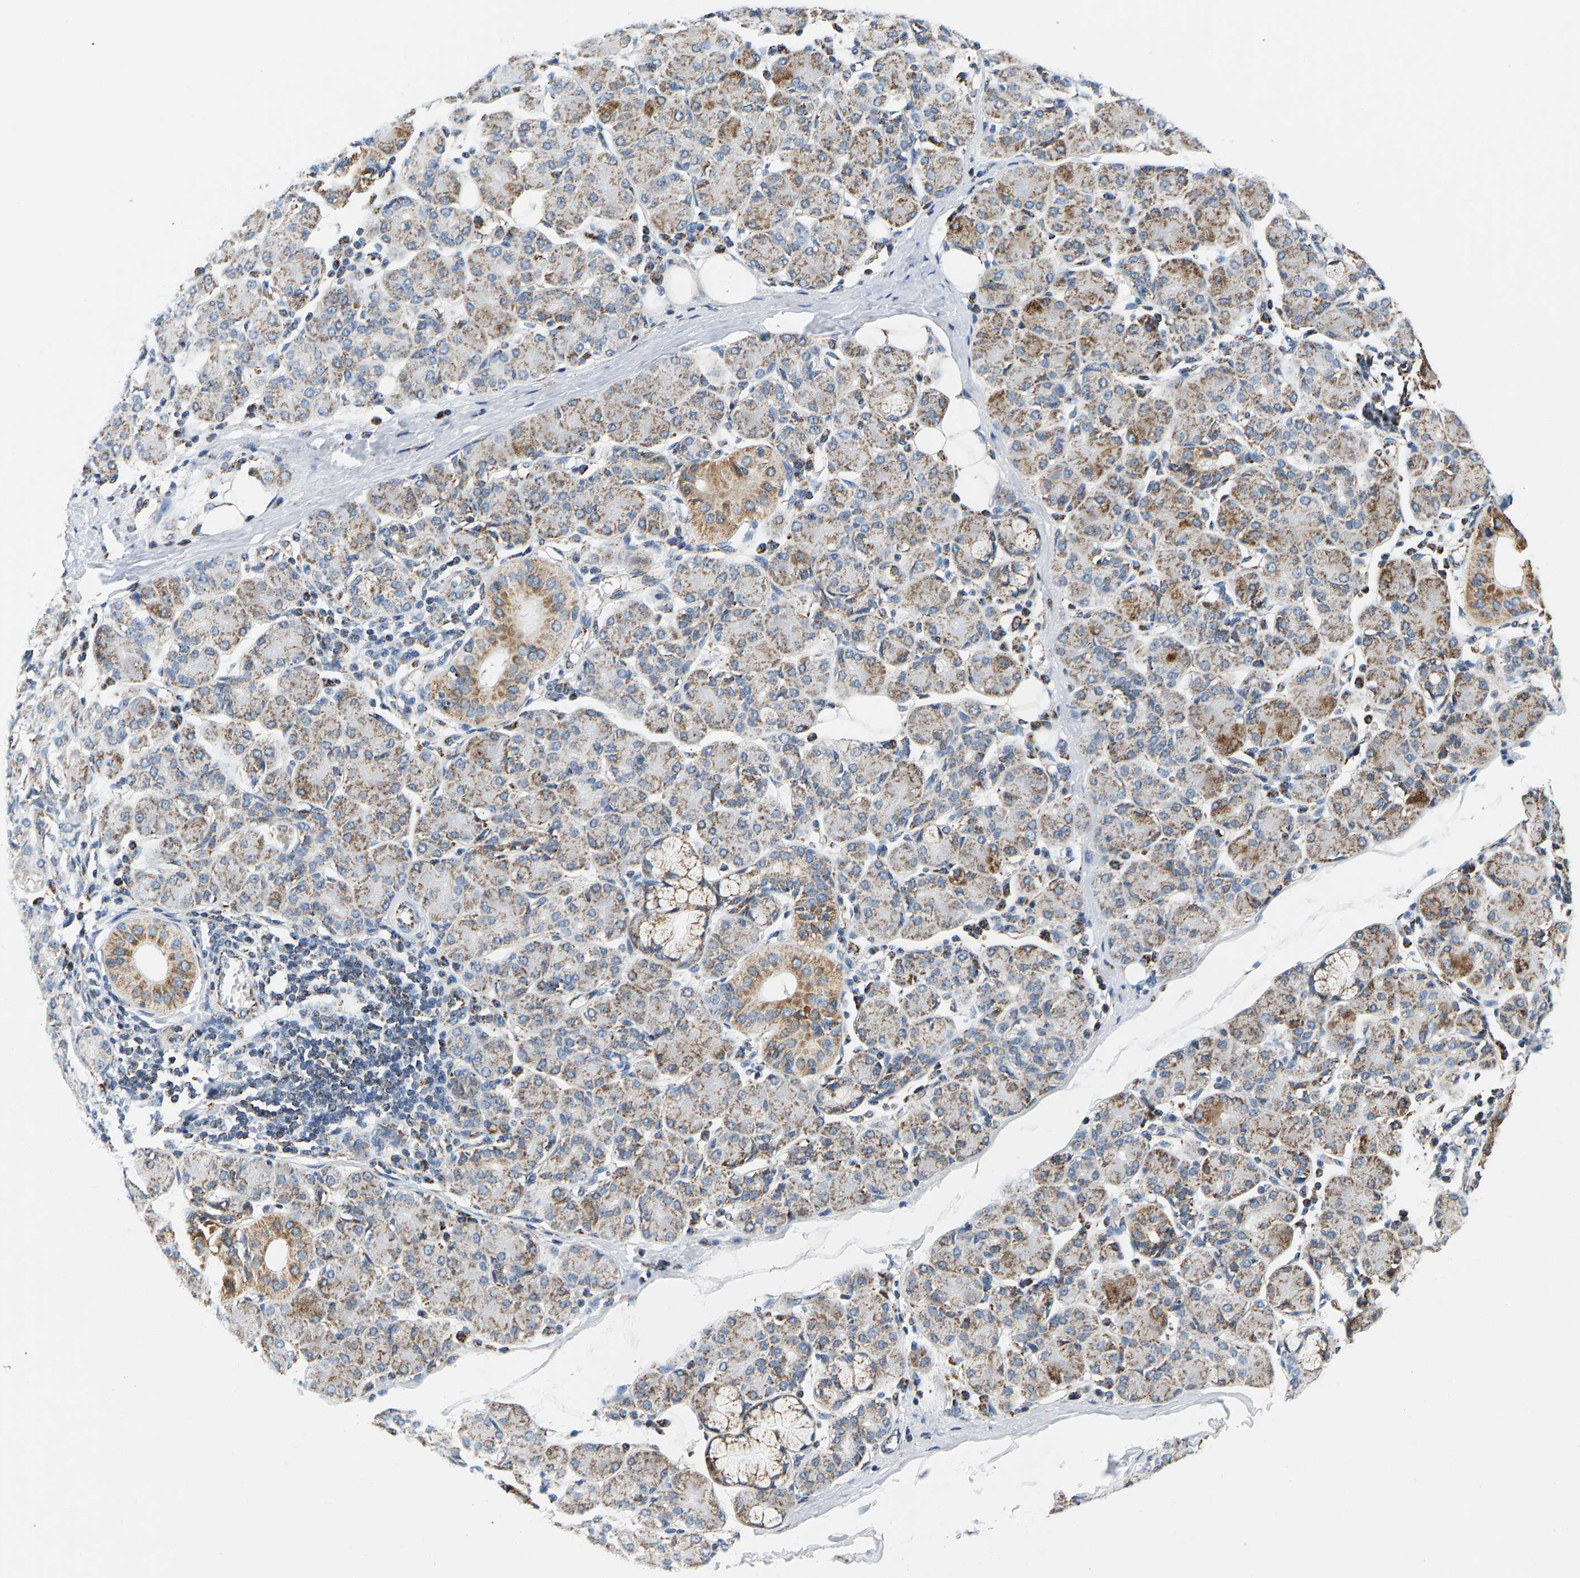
{"staining": {"intensity": "moderate", "quantity": "25%-75%", "location": "cytoplasmic/membranous"}, "tissue": "salivary gland", "cell_type": "Glandular cells", "image_type": "normal", "snomed": [{"axis": "morphology", "description": "Normal tissue, NOS"}, {"axis": "morphology", "description": "Inflammation, NOS"}, {"axis": "topography", "description": "Lymph node"}, {"axis": "topography", "description": "Salivary gland"}], "caption": "IHC photomicrograph of unremarkable human salivary gland stained for a protein (brown), which displays medium levels of moderate cytoplasmic/membranous expression in approximately 25%-75% of glandular cells.", "gene": "PDE1A", "patient": {"sex": "male", "age": 3}}